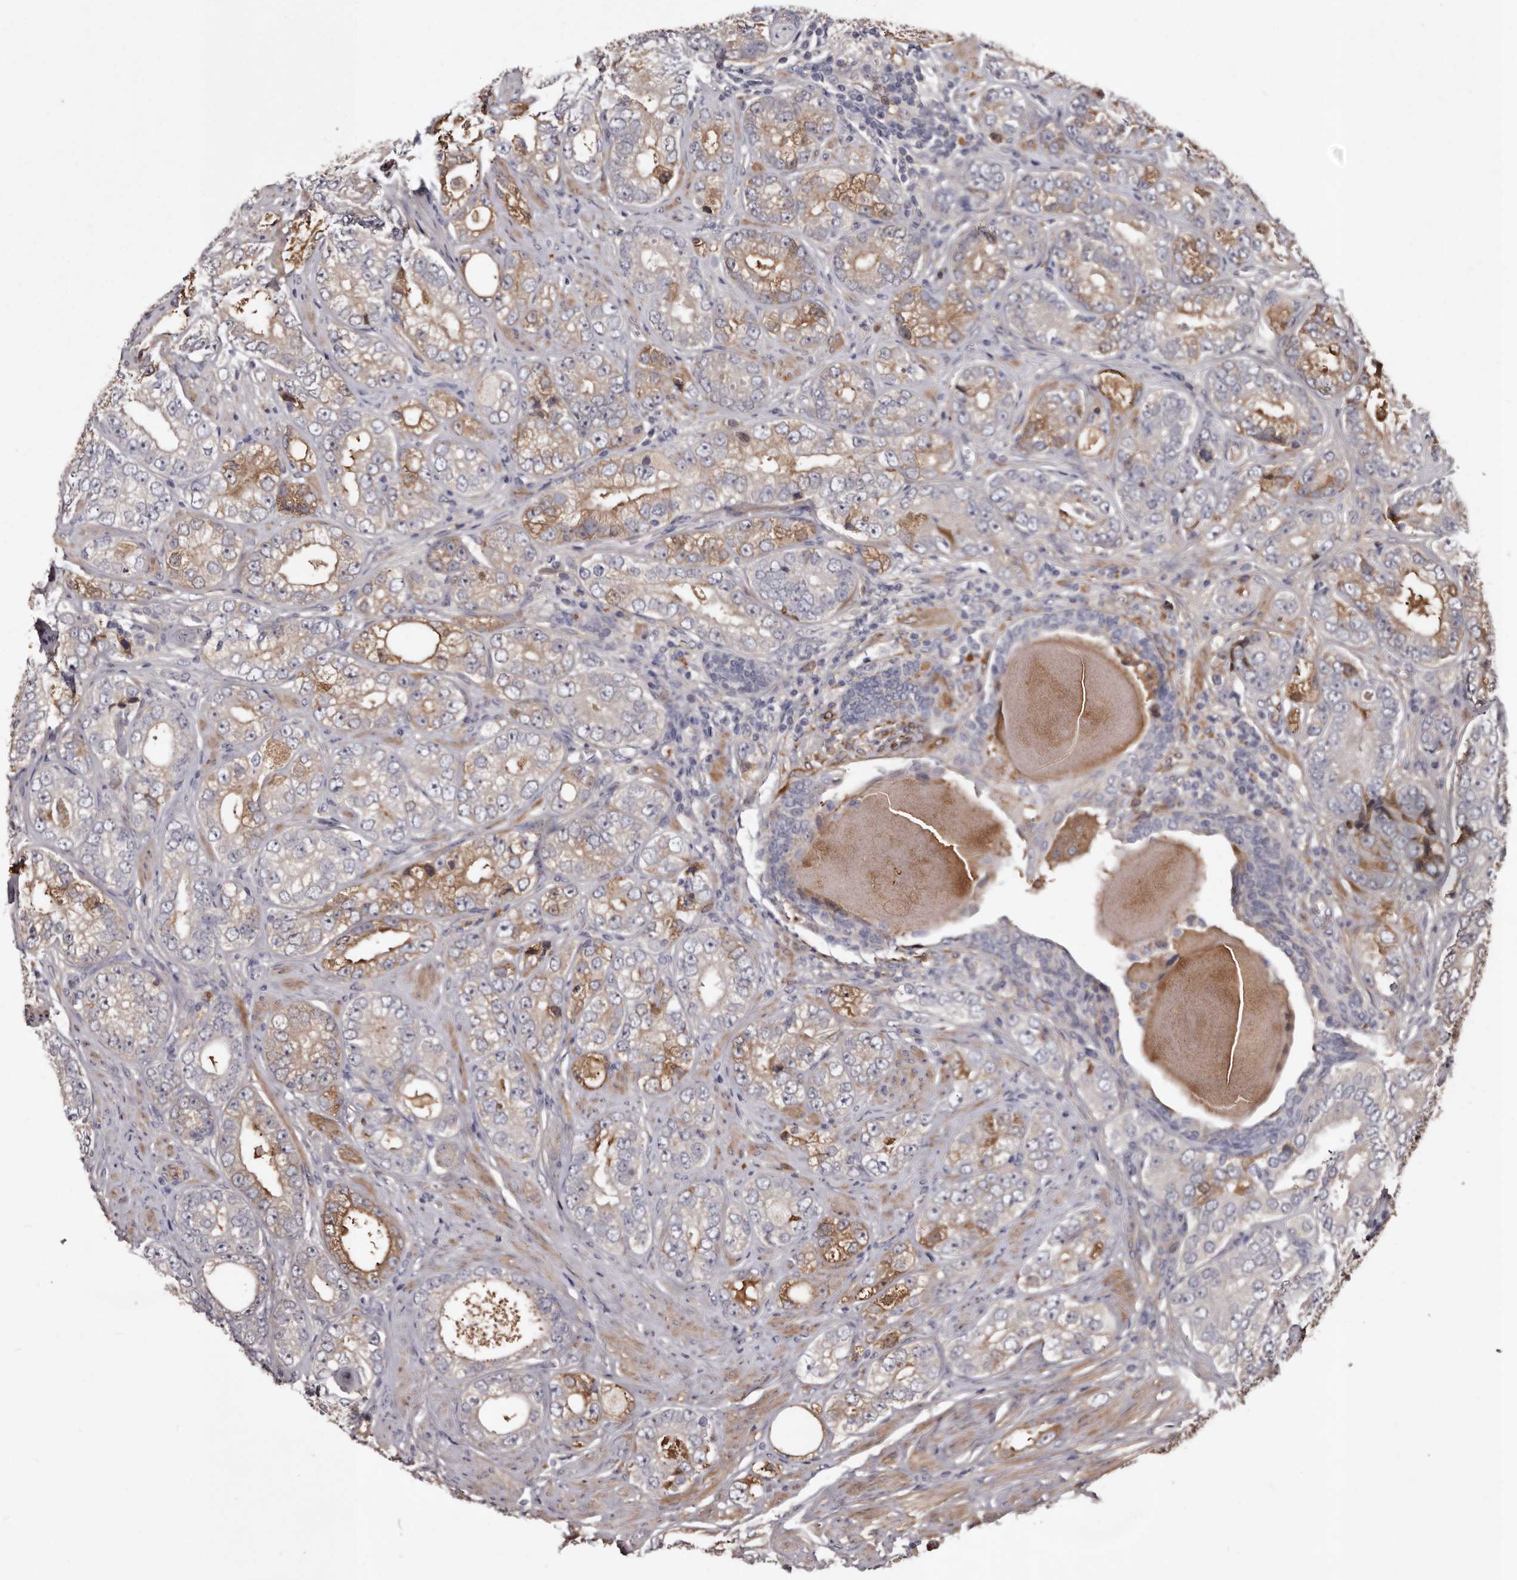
{"staining": {"intensity": "moderate", "quantity": "25%-75%", "location": "cytoplasmic/membranous"}, "tissue": "prostate cancer", "cell_type": "Tumor cells", "image_type": "cancer", "snomed": [{"axis": "morphology", "description": "Adenocarcinoma, High grade"}, {"axis": "topography", "description": "Prostate"}], "caption": "Human prostate high-grade adenocarcinoma stained with a brown dye displays moderate cytoplasmic/membranous positive staining in about 25%-75% of tumor cells.", "gene": "CYP1B1", "patient": {"sex": "male", "age": 56}}